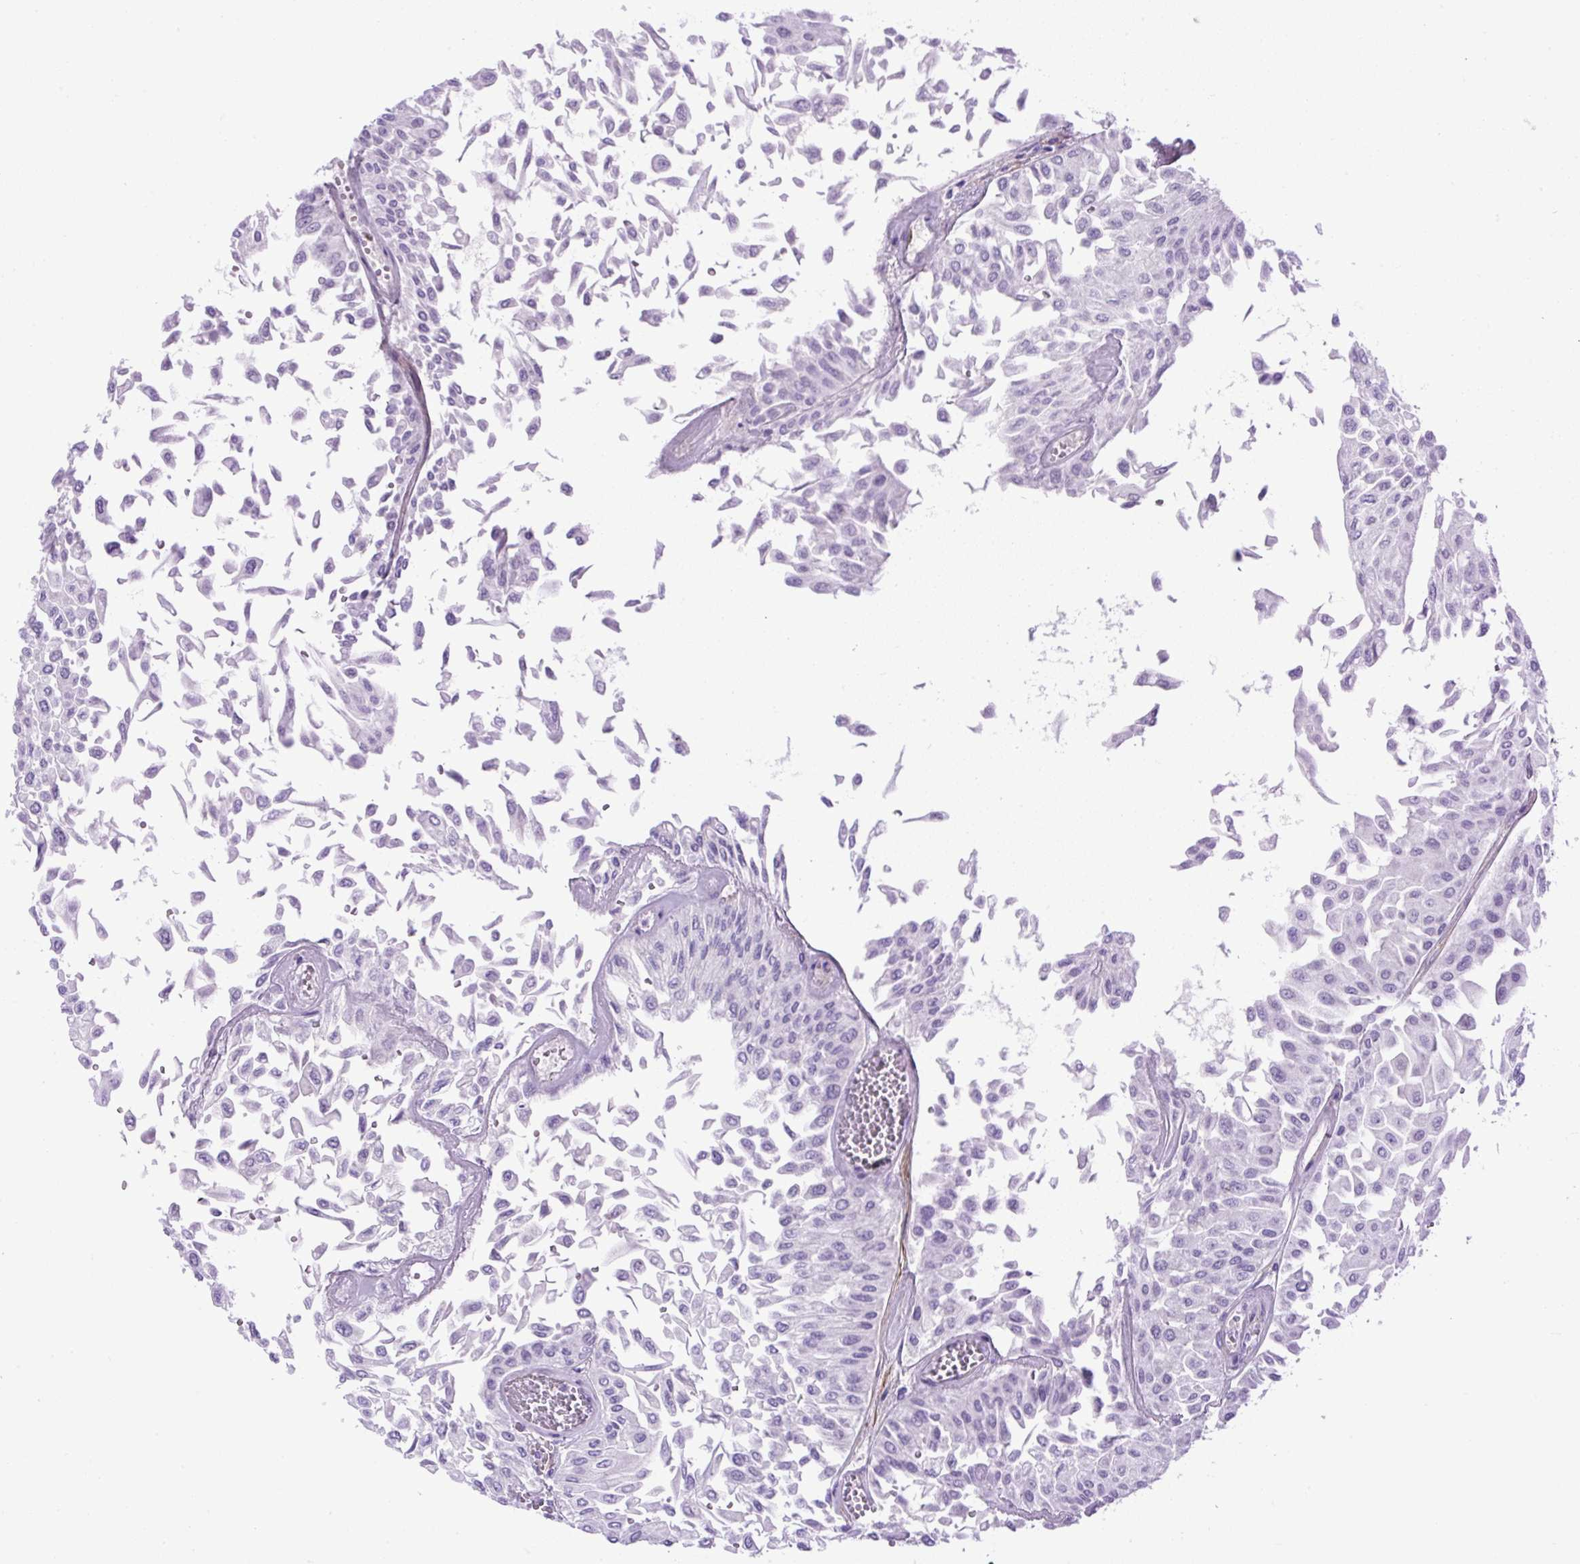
{"staining": {"intensity": "negative", "quantity": "none", "location": "none"}, "tissue": "urothelial cancer", "cell_type": "Tumor cells", "image_type": "cancer", "snomed": [{"axis": "morphology", "description": "Urothelial carcinoma, Low grade"}, {"axis": "topography", "description": "Urinary bladder"}], "caption": "The image shows no staining of tumor cells in urothelial cancer. (DAB immunohistochemistry with hematoxylin counter stain).", "gene": "VWA7", "patient": {"sex": "male", "age": 67}}